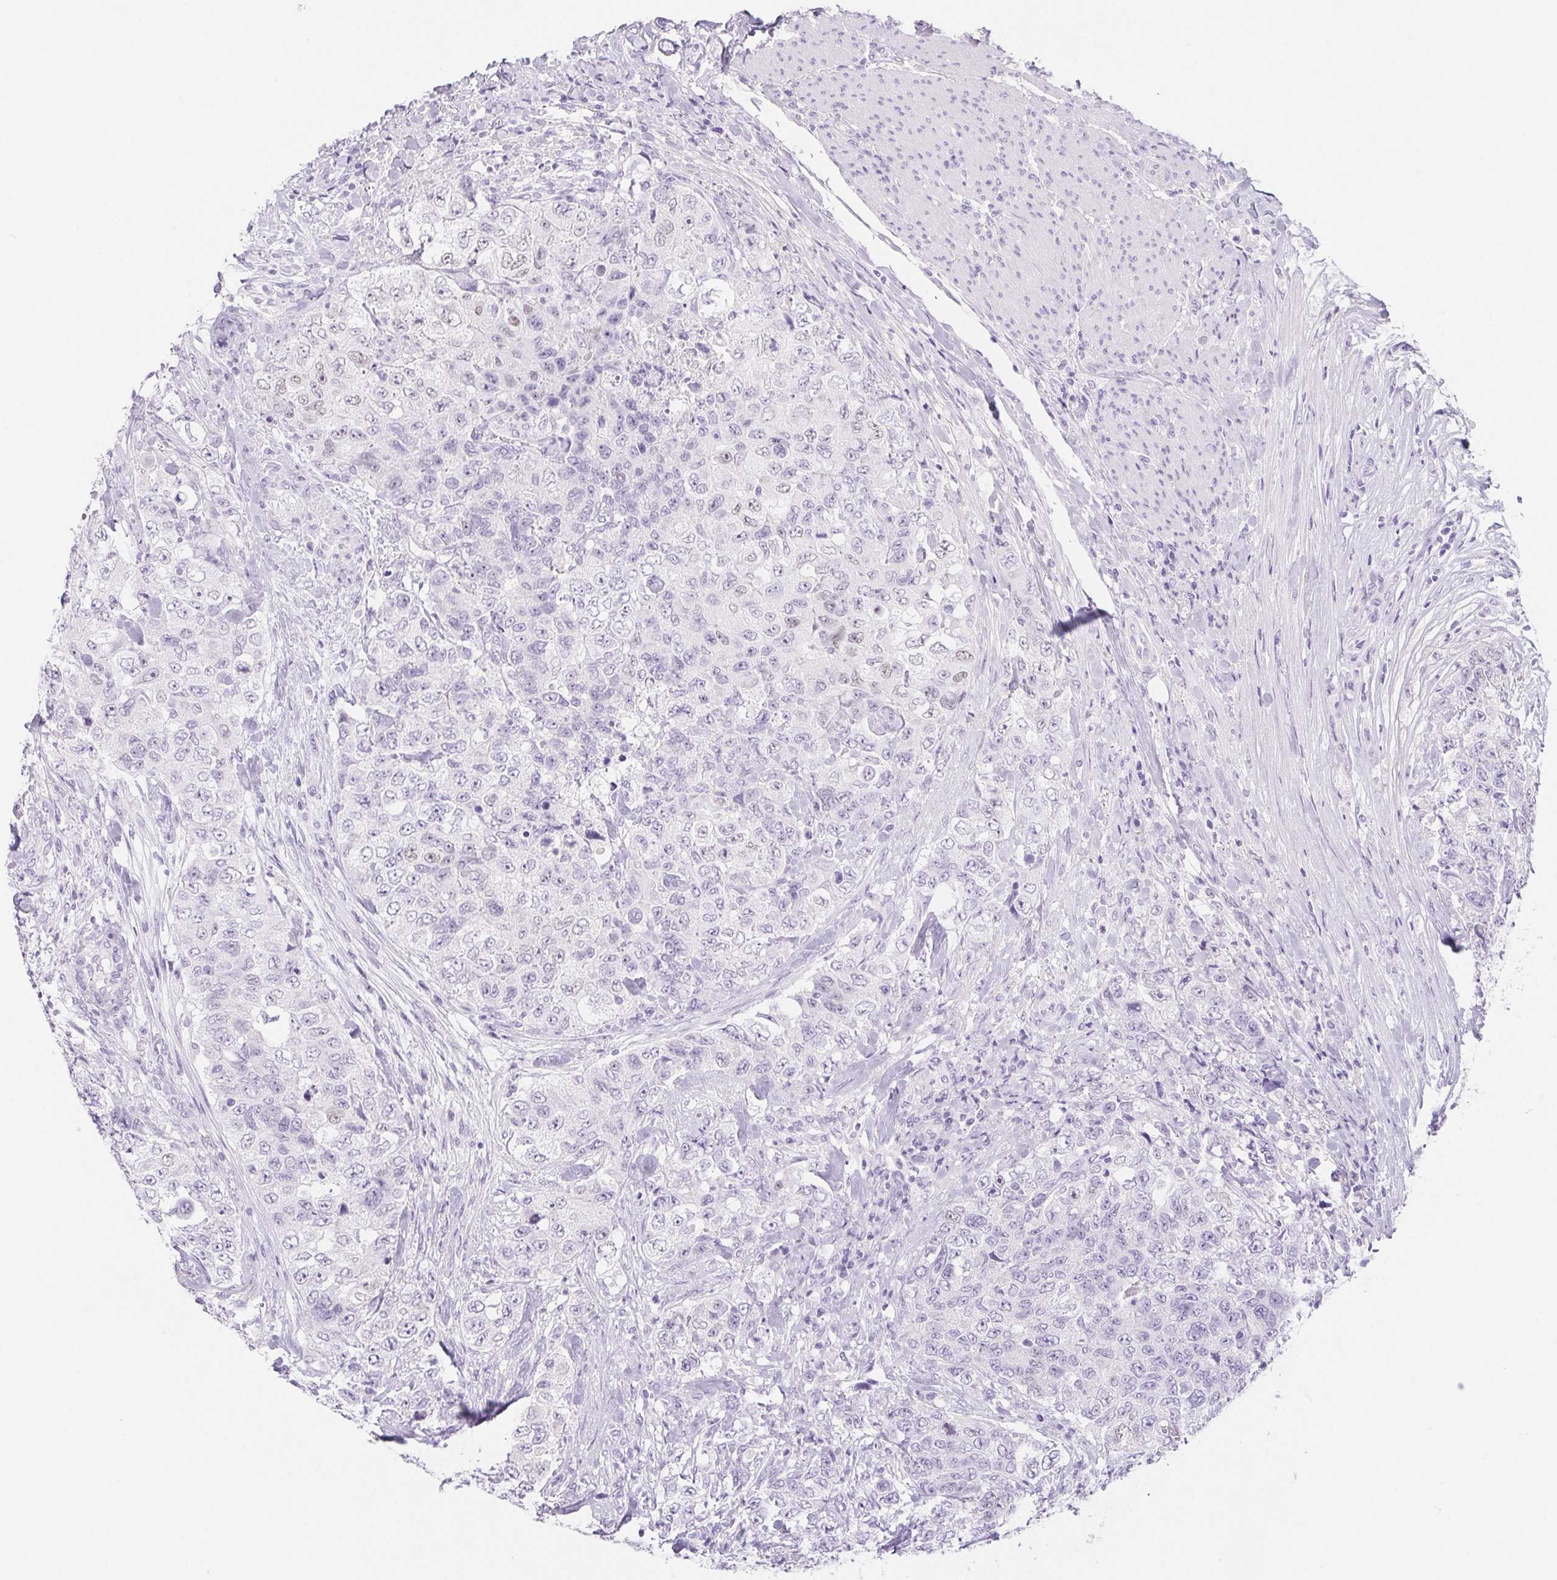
{"staining": {"intensity": "negative", "quantity": "none", "location": "none"}, "tissue": "urothelial cancer", "cell_type": "Tumor cells", "image_type": "cancer", "snomed": [{"axis": "morphology", "description": "Urothelial carcinoma, High grade"}, {"axis": "topography", "description": "Urinary bladder"}], "caption": "Protein analysis of urothelial carcinoma (high-grade) displays no significant positivity in tumor cells. (DAB IHC, high magnification).", "gene": "CYP21A2", "patient": {"sex": "female", "age": 78}}